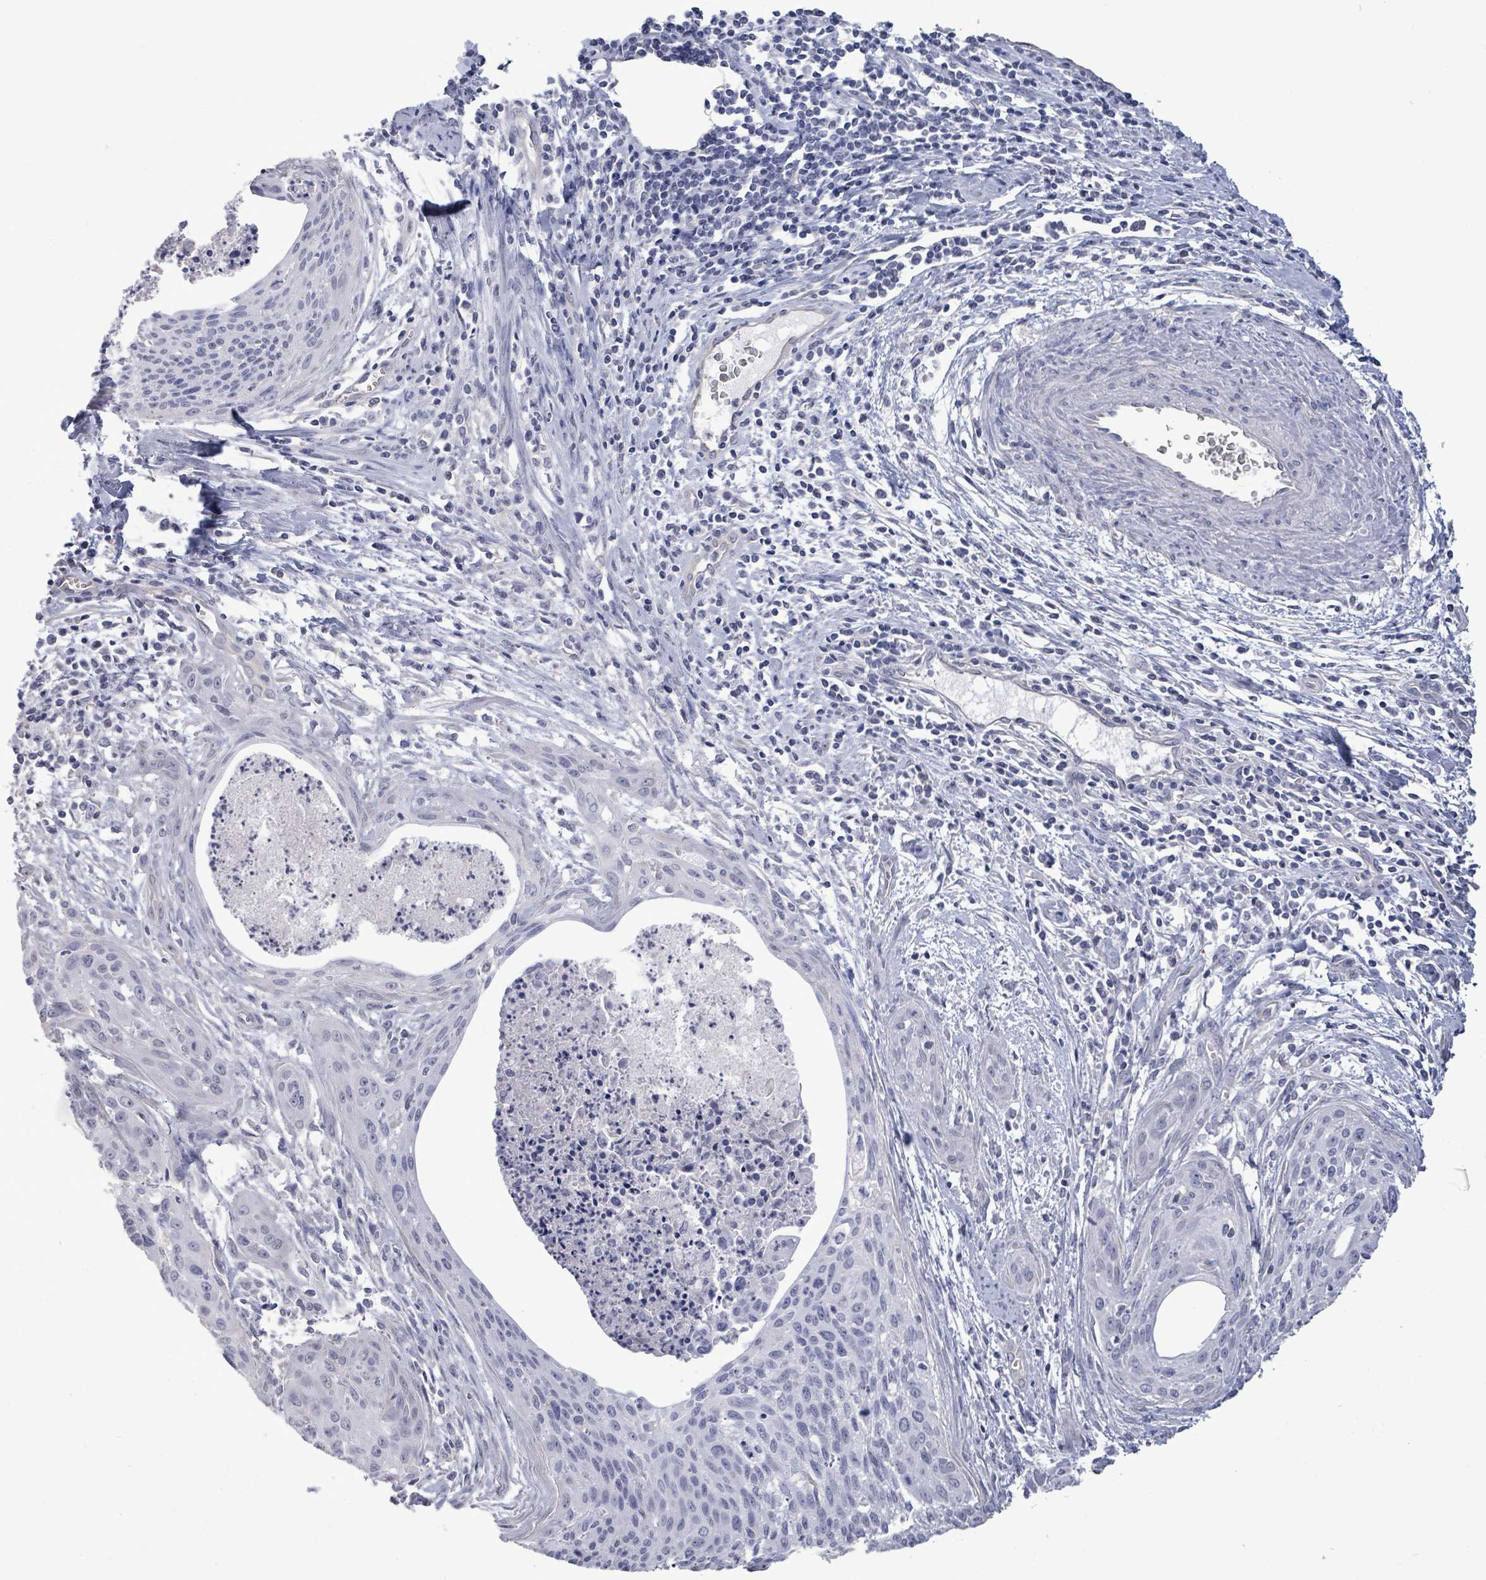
{"staining": {"intensity": "negative", "quantity": "none", "location": "none"}, "tissue": "cervical cancer", "cell_type": "Tumor cells", "image_type": "cancer", "snomed": [{"axis": "morphology", "description": "Squamous cell carcinoma, NOS"}, {"axis": "topography", "description": "Cervix"}], "caption": "Cervical cancer was stained to show a protein in brown. There is no significant staining in tumor cells.", "gene": "CT45A5", "patient": {"sex": "female", "age": 55}}